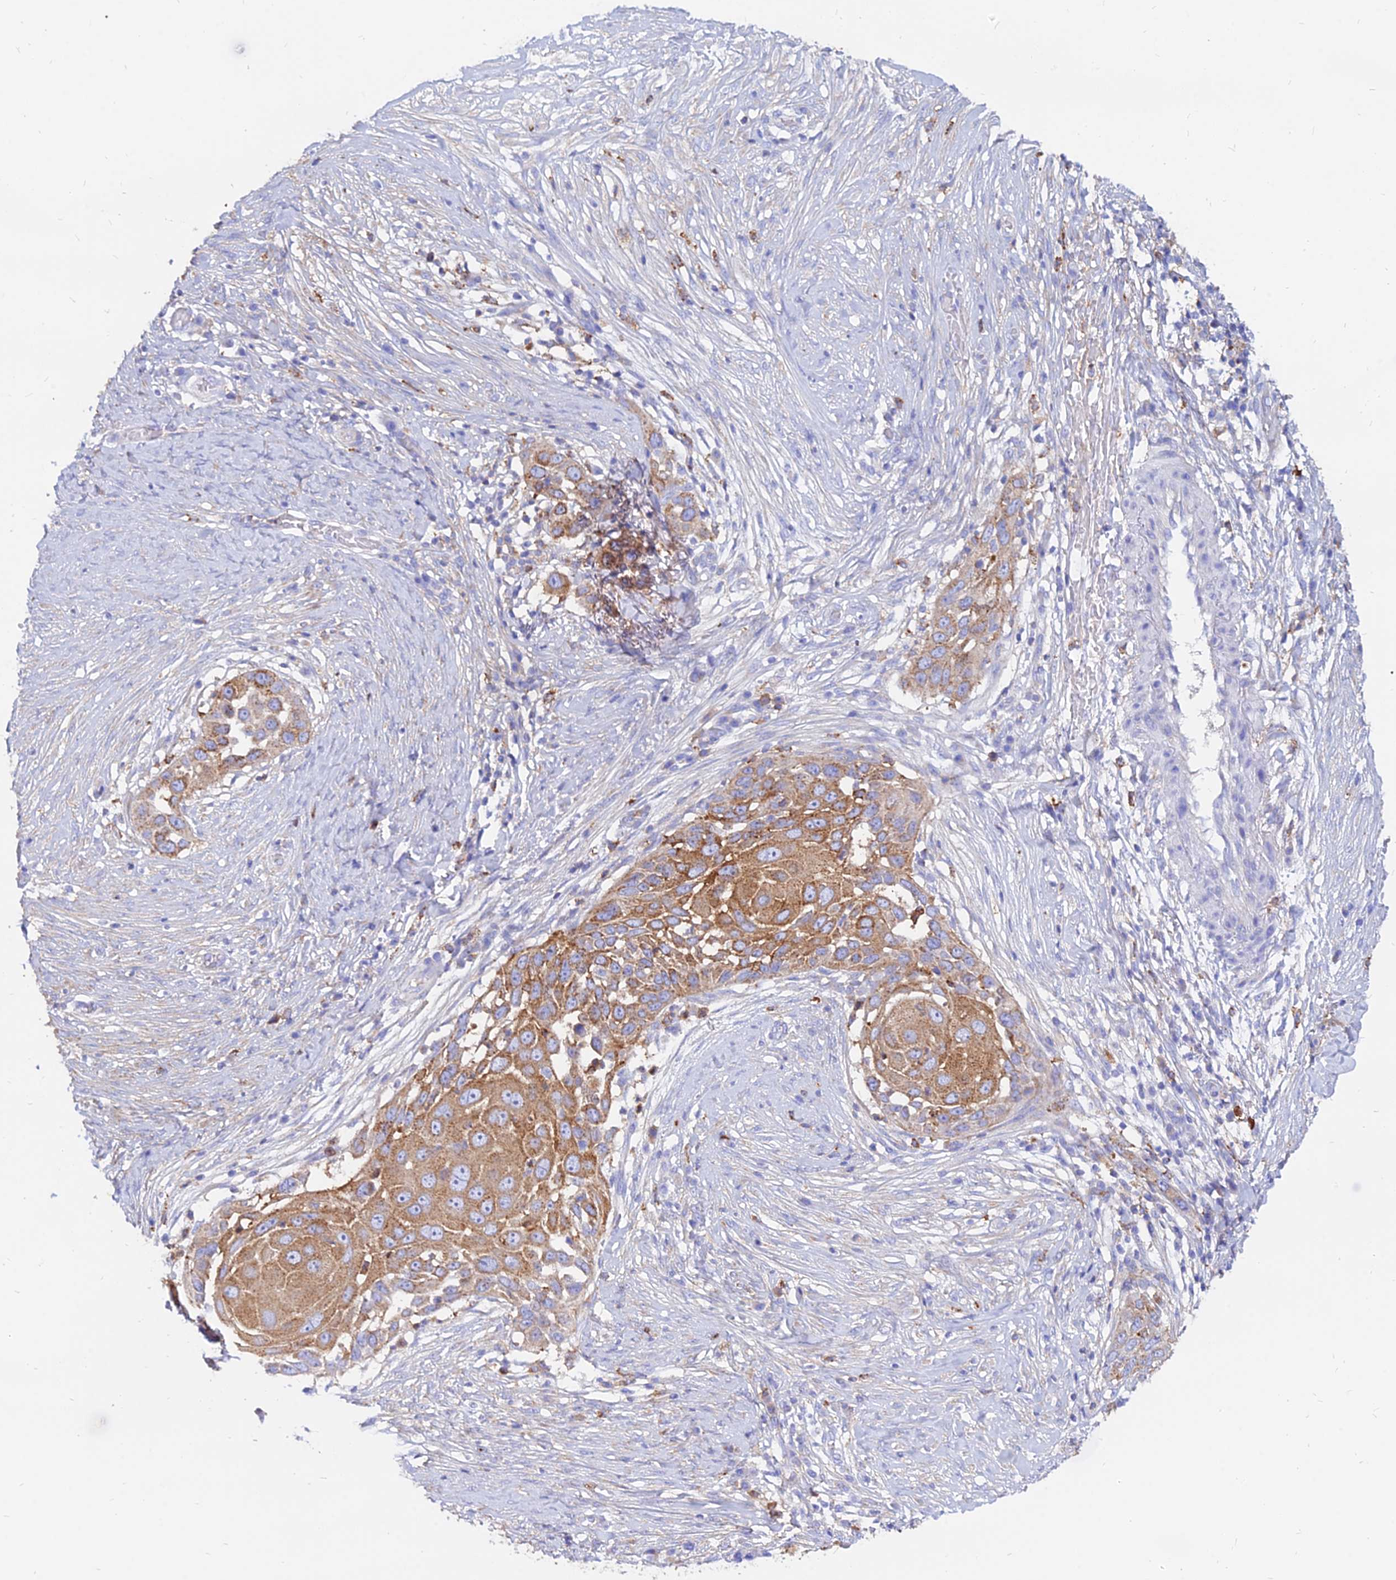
{"staining": {"intensity": "moderate", "quantity": ">75%", "location": "cytoplasmic/membranous"}, "tissue": "skin cancer", "cell_type": "Tumor cells", "image_type": "cancer", "snomed": [{"axis": "morphology", "description": "Squamous cell carcinoma, NOS"}, {"axis": "topography", "description": "Skin"}], "caption": "This histopathology image reveals immunohistochemistry staining of human skin squamous cell carcinoma, with medium moderate cytoplasmic/membranous positivity in approximately >75% of tumor cells.", "gene": "AGTRAP", "patient": {"sex": "female", "age": 44}}